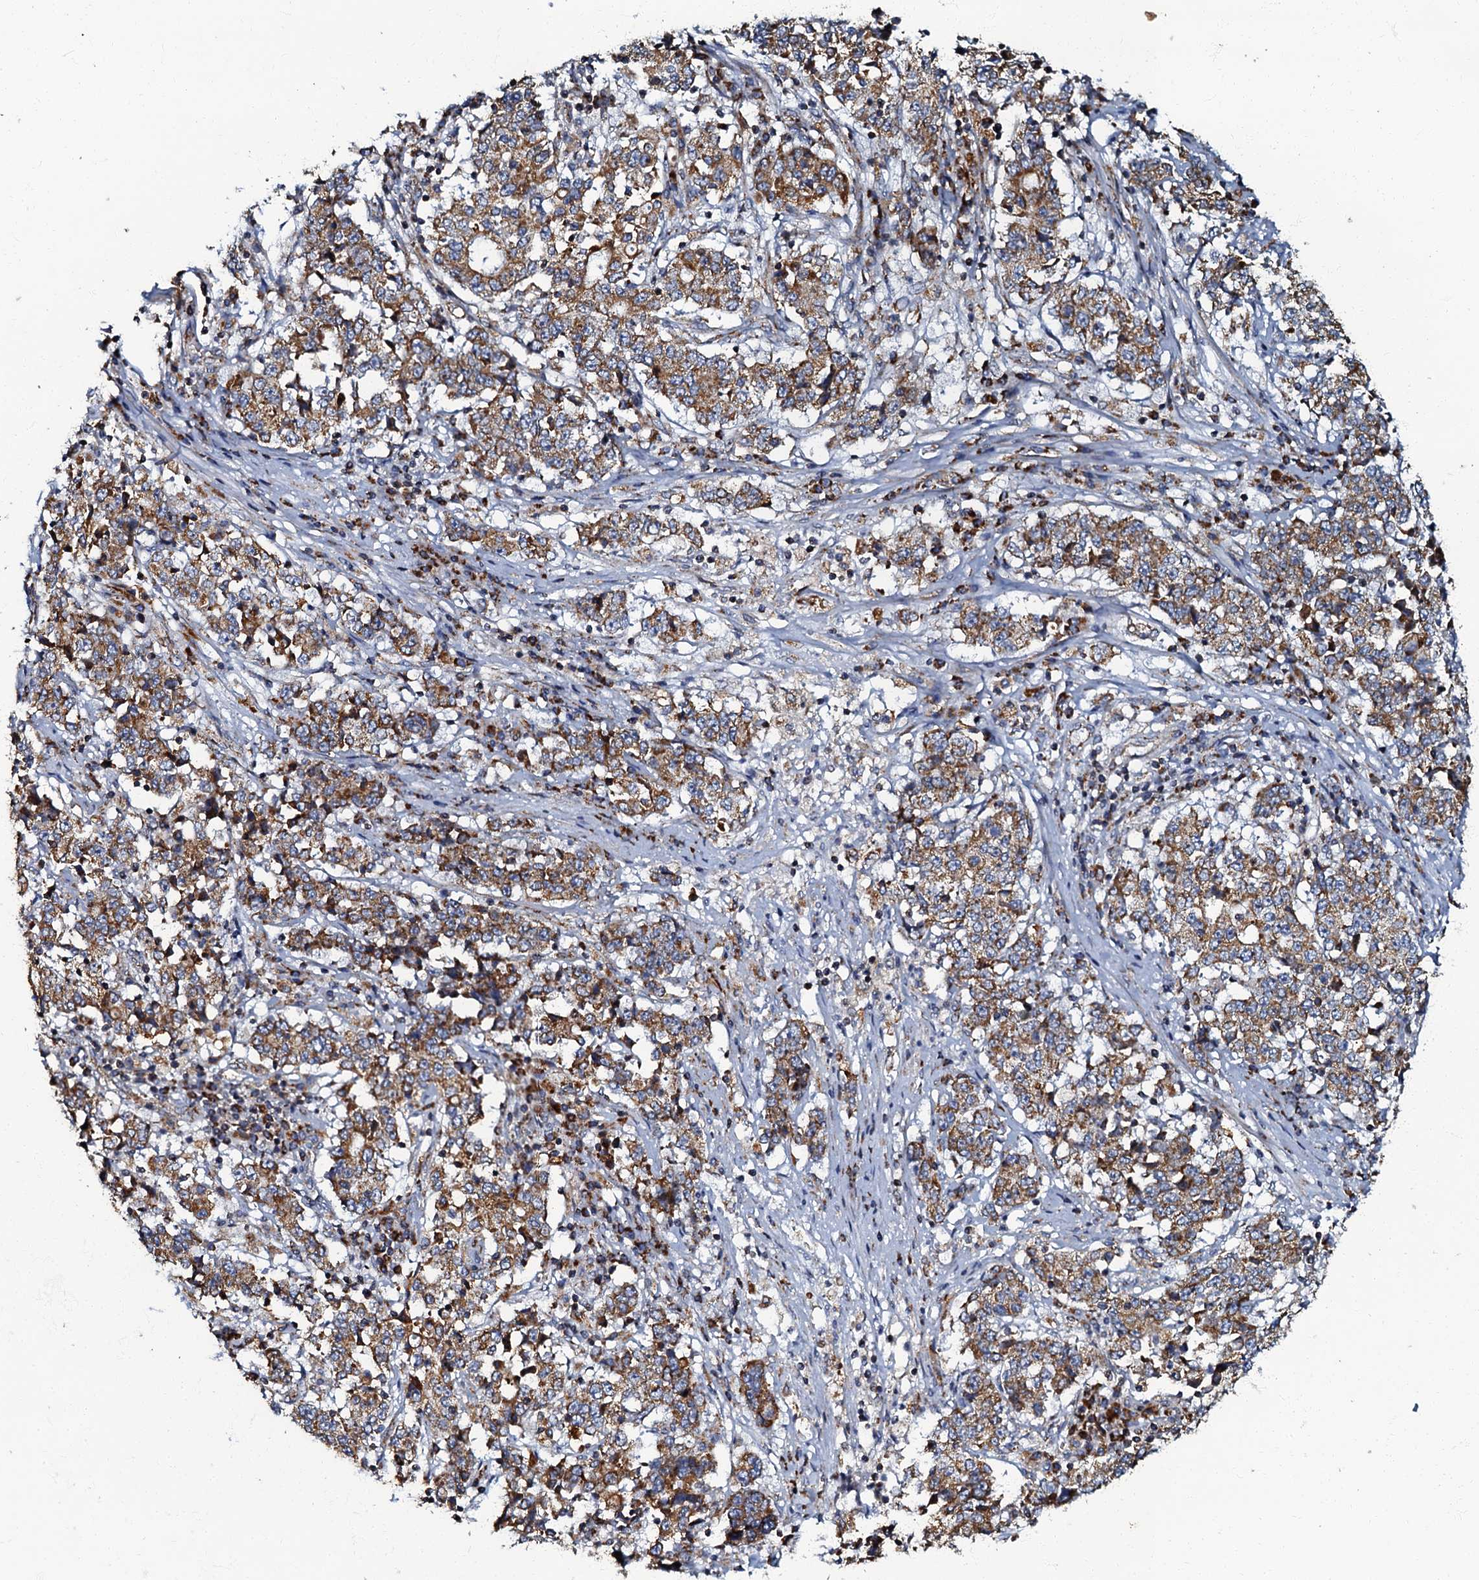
{"staining": {"intensity": "moderate", "quantity": ">75%", "location": "cytoplasmic/membranous"}, "tissue": "stomach cancer", "cell_type": "Tumor cells", "image_type": "cancer", "snomed": [{"axis": "morphology", "description": "Adenocarcinoma, NOS"}, {"axis": "topography", "description": "Stomach"}], "caption": "High-power microscopy captured an immunohistochemistry image of stomach adenocarcinoma, revealing moderate cytoplasmic/membranous staining in about >75% of tumor cells.", "gene": "NDUFA12", "patient": {"sex": "male", "age": 59}}